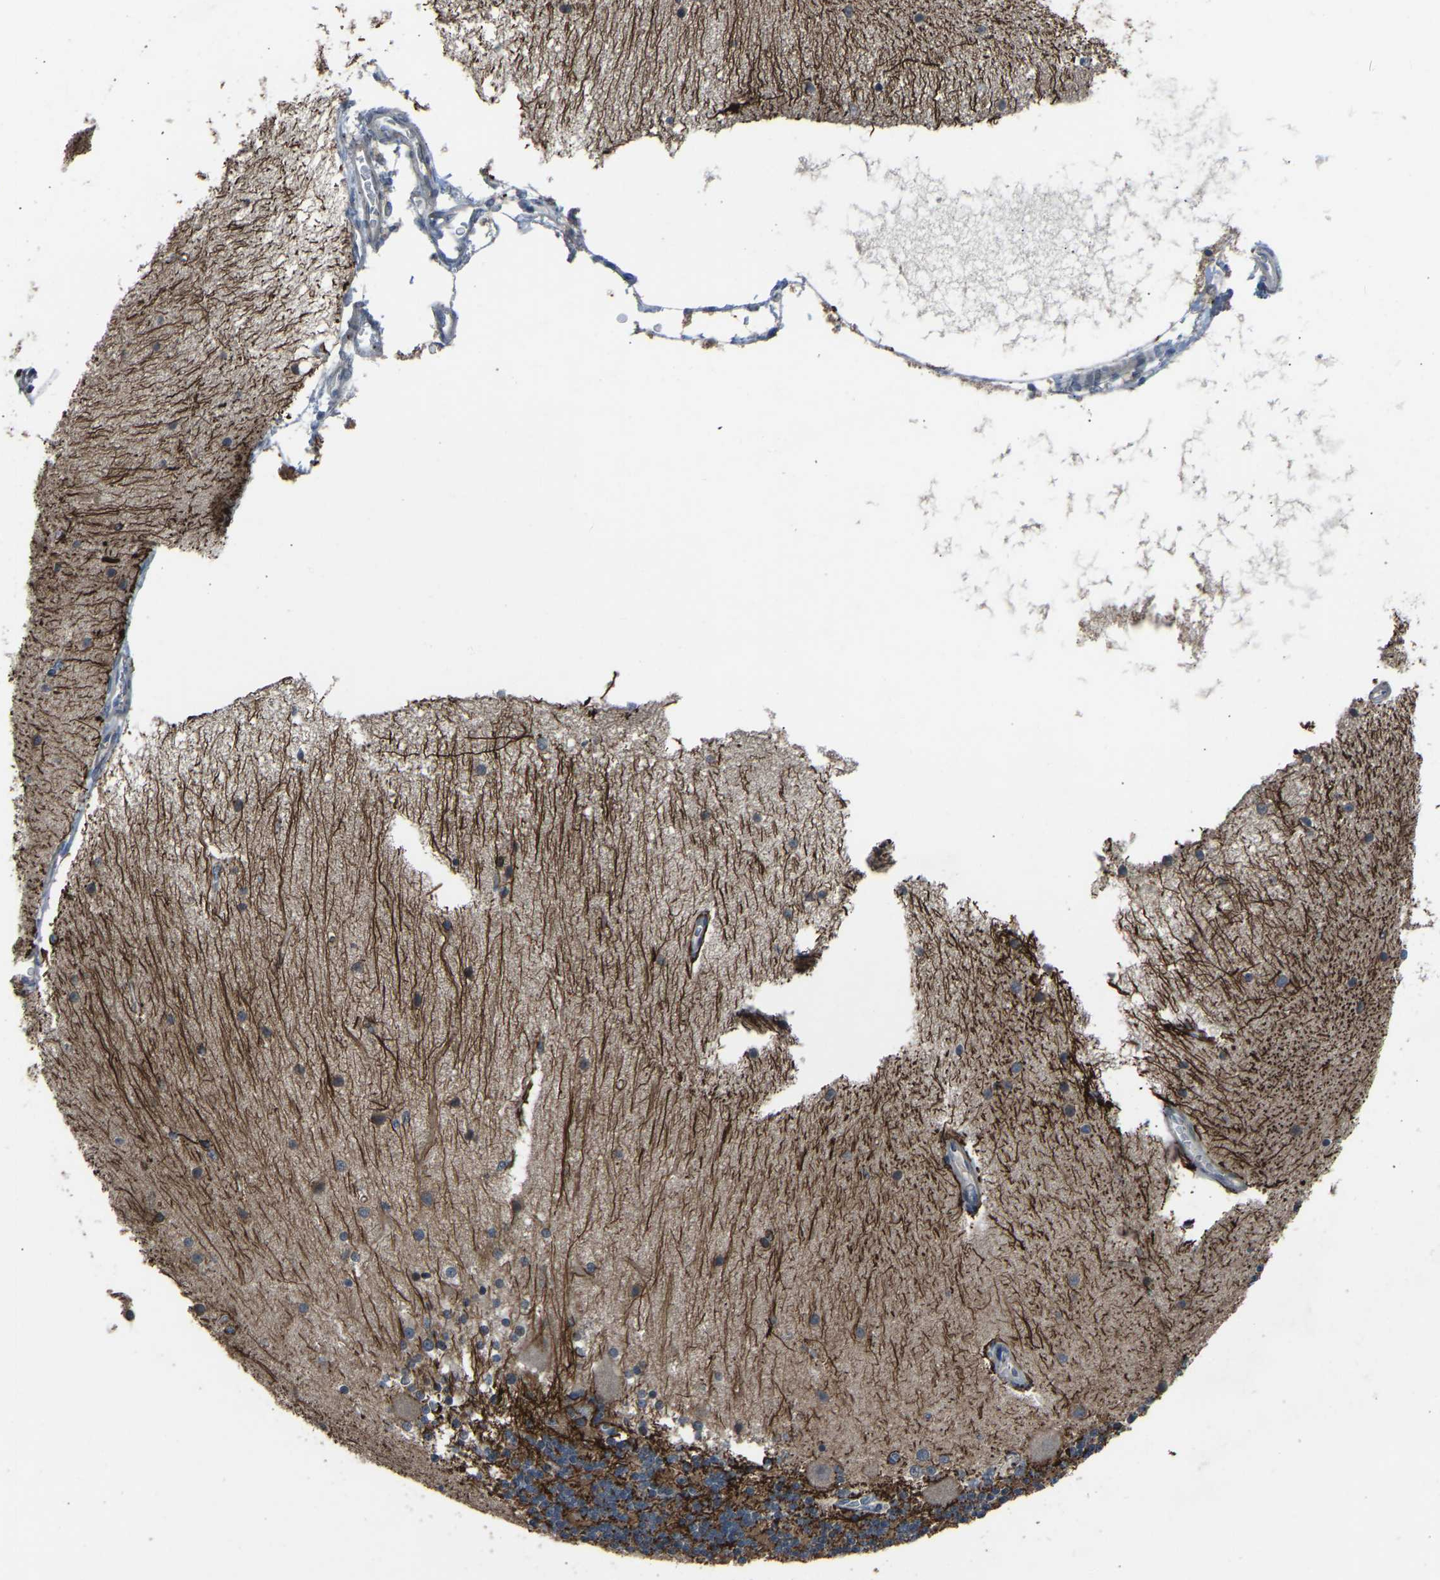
{"staining": {"intensity": "strong", "quantity": "<25%", "location": "cytoplasmic/membranous"}, "tissue": "cerebellum", "cell_type": "Cells in granular layer", "image_type": "normal", "snomed": [{"axis": "morphology", "description": "Normal tissue, NOS"}, {"axis": "topography", "description": "Cerebellum"}], "caption": "Immunohistochemical staining of unremarkable human cerebellum reveals strong cytoplasmic/membranous protein expression in about <25% of cells in granular layer. (DAB (3,3'-diaminobenzidine) IHC with brightfield microscopy, high magnification).", "gene": "CDK2AP1", "patient": {"sex": "female", "age": 54}}